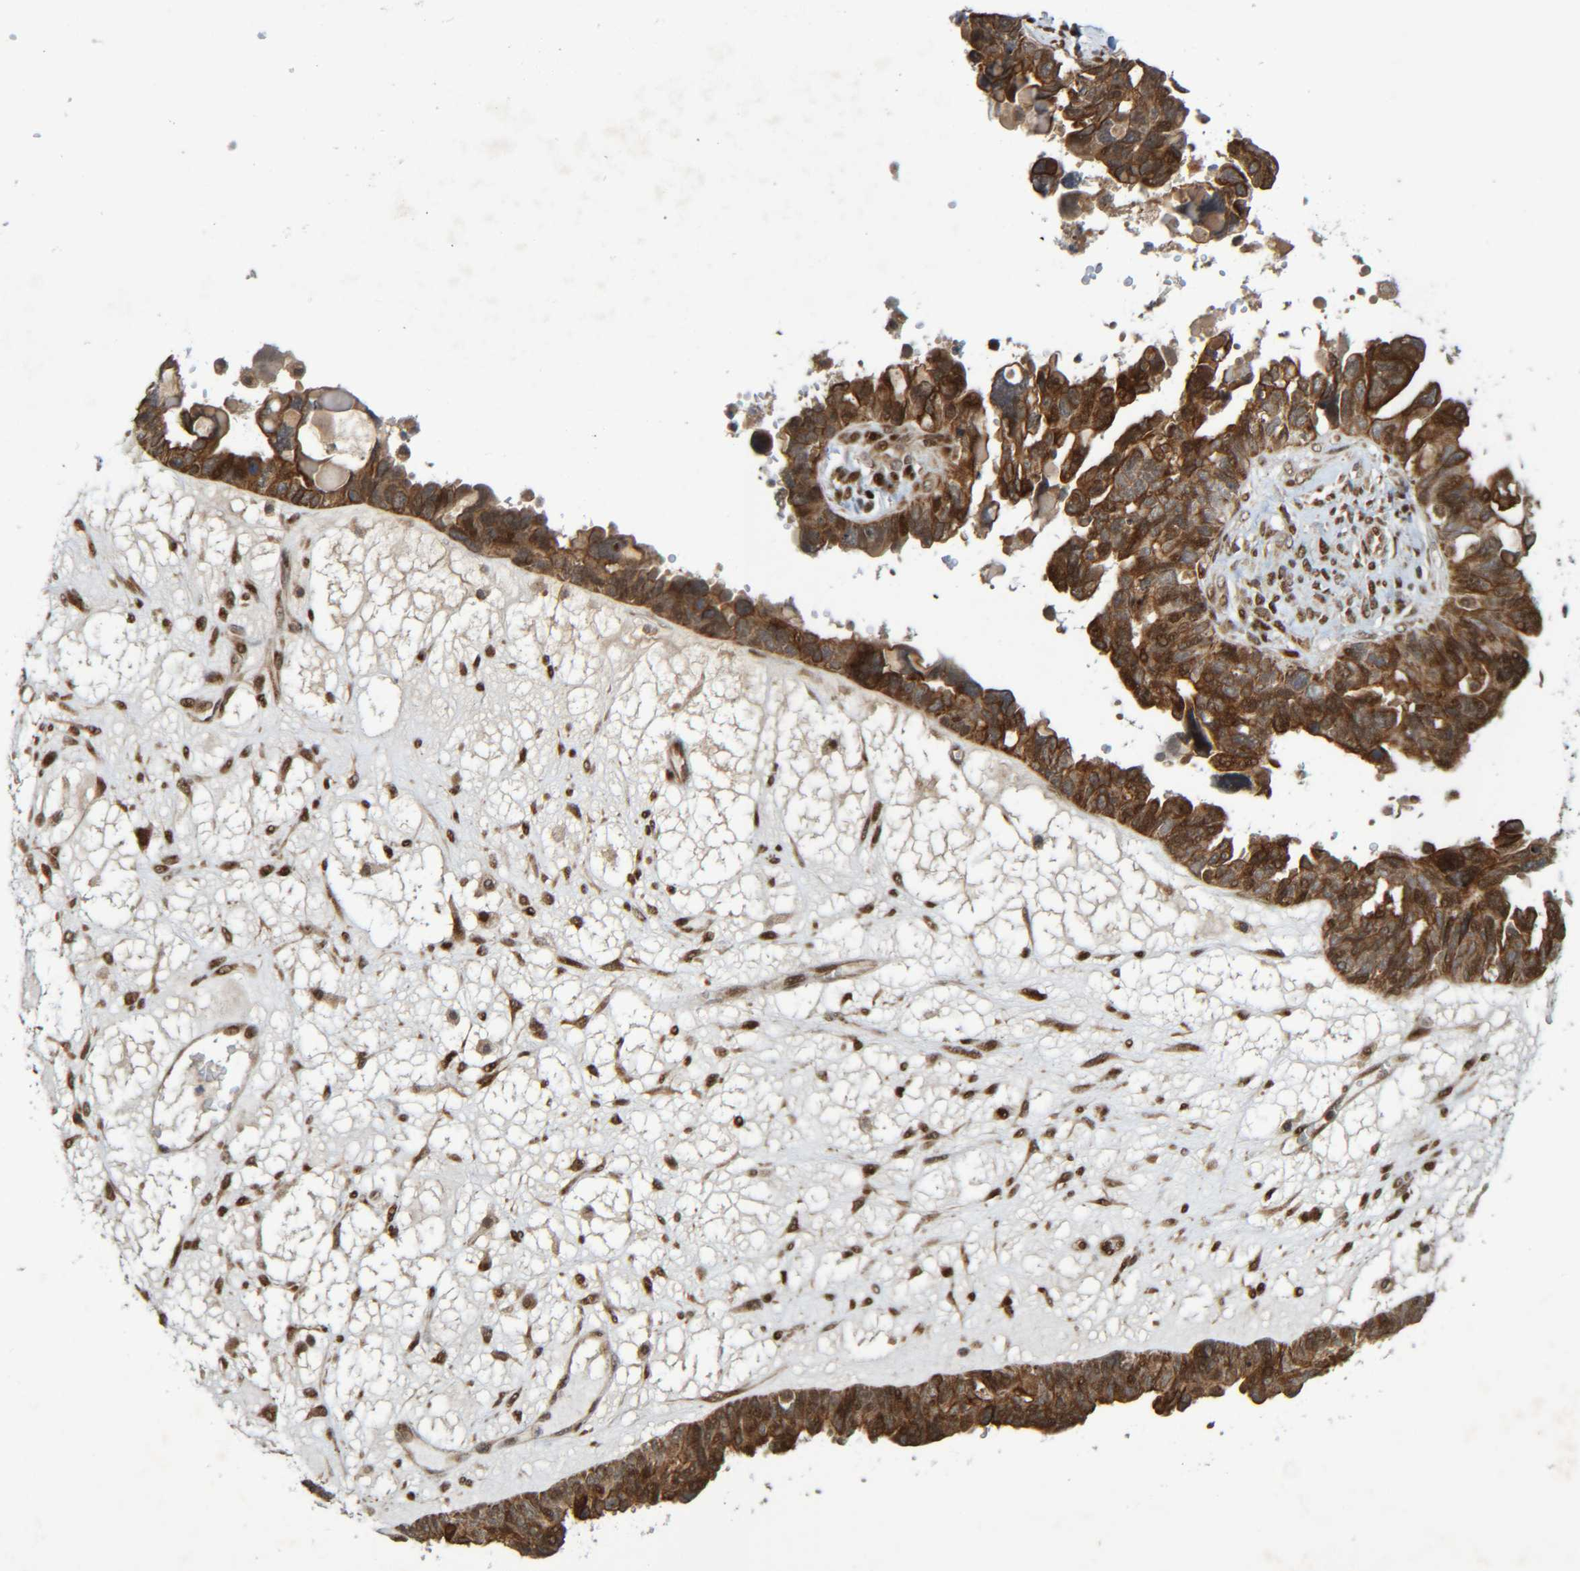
{"staining": {"intensity": "strong", "quantity": ">75%", "location": "cytoplasmic/membranous"}, "tissue": "ovarian cancer", "cell_type": "Tumor cells", "image_type": "cancer", "snomed": [{"axis": "morphology", "description": "Cystadenocarcinoma, serous, NOS"}, {"axis": "topography", "description": "Ovary"}], "caption": "This is an image of immunohistochemistry staining of serous cystadenocarcinoma (ovarian), which shows strong staining in the cytoplasmic/membranous of tumor cells.", "gene": "CCDC57", "patient": {"sex": "female", "age": 79}}